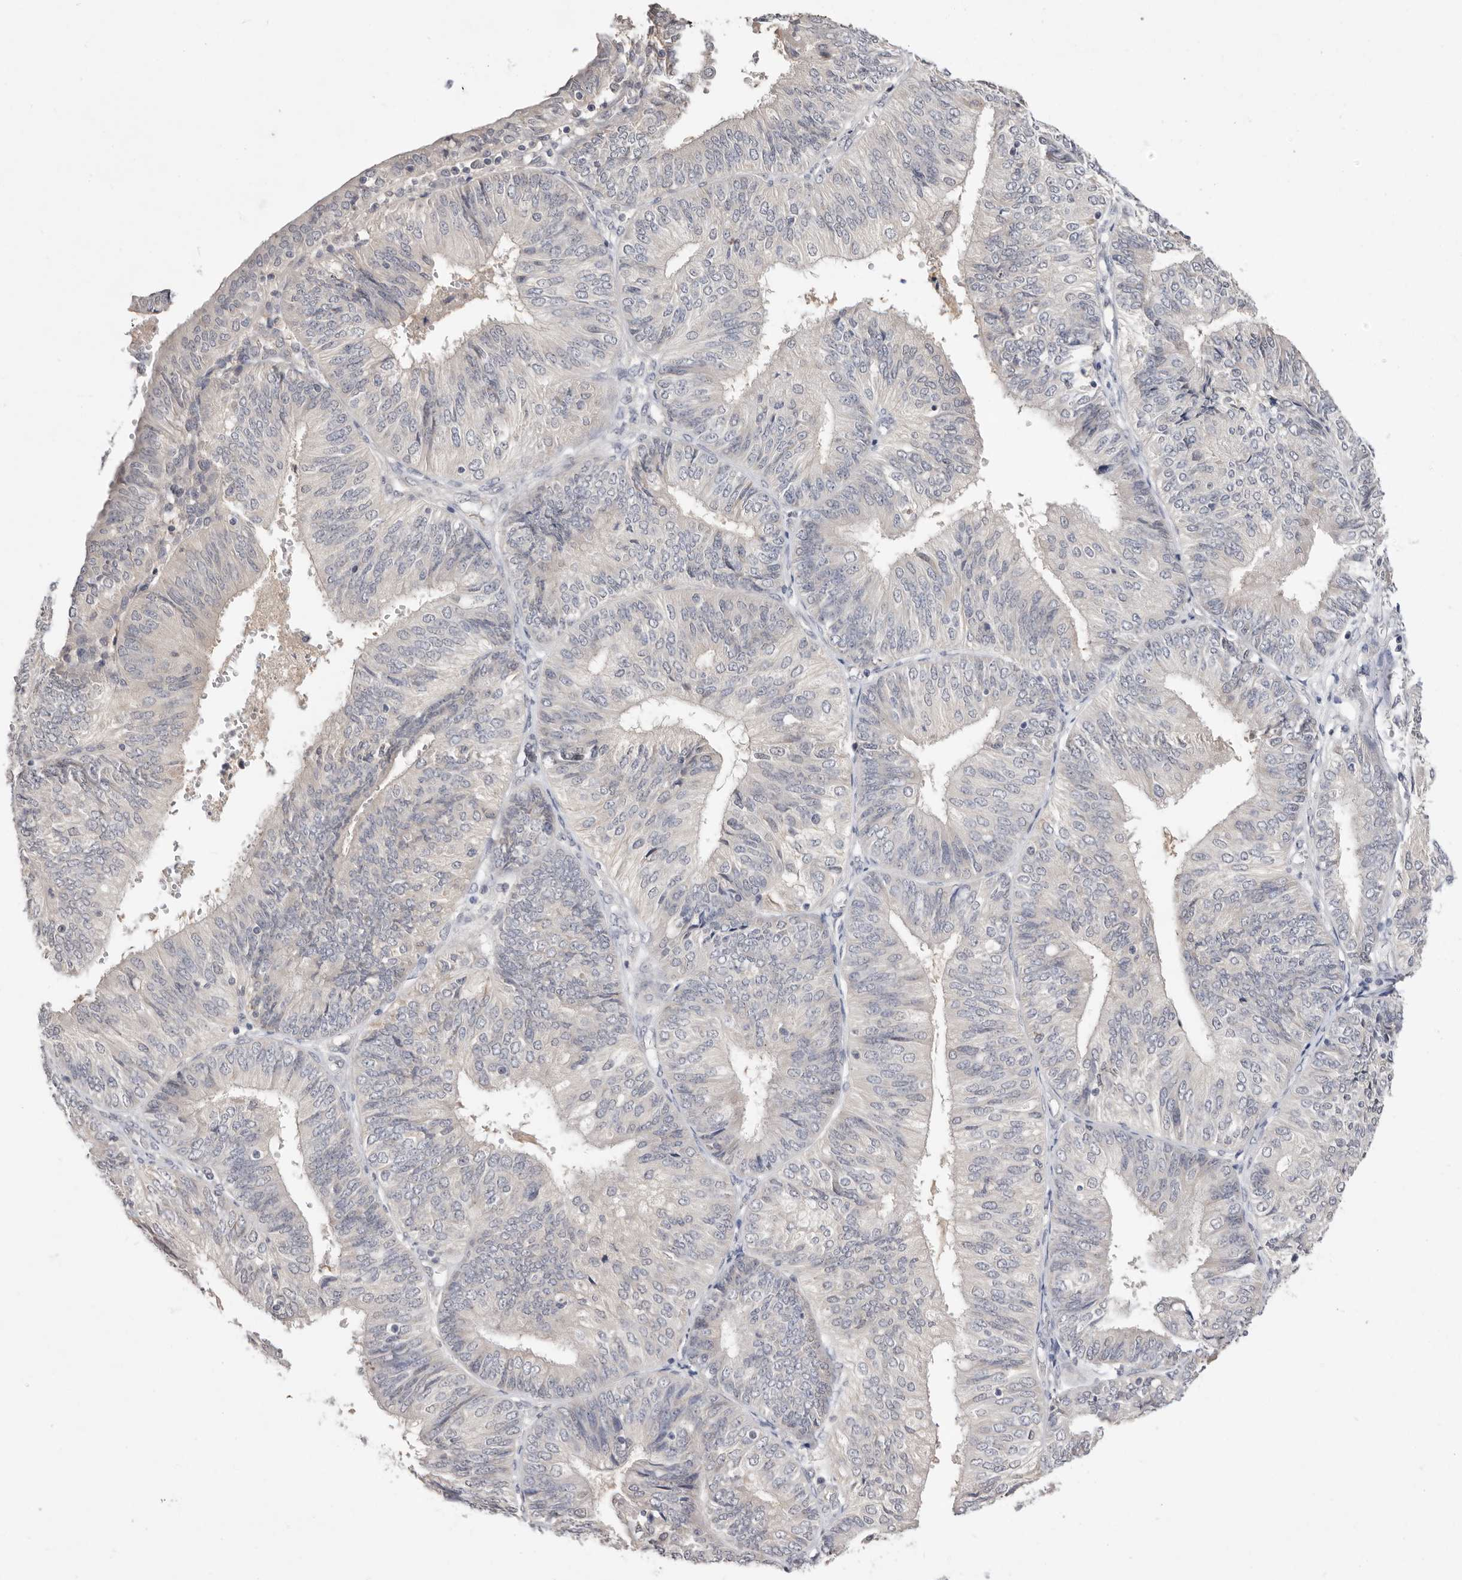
{"staining": {"intensity": "negative", "quantity": "none", "location": "none"}, "tissue": "endometrial cancer", "cell_type": "Tumor cells", "image_type": "cancer", "snomed": [{"axis": "morphology", "description": "Adenocarcinoma, NOS"}, {"axis": "topography", "description": "Endometrium"}], "caption": "There is no significant staining in tumor cells of adenocarcinoma (endometrial). (Stains: DAB immunohistochemistry with hematoxylin counter stain, Microscopy: brightfield microscopy at high magnification).", "gene": "DOP1A", "patient": {"sex": "female", "age": 58}}